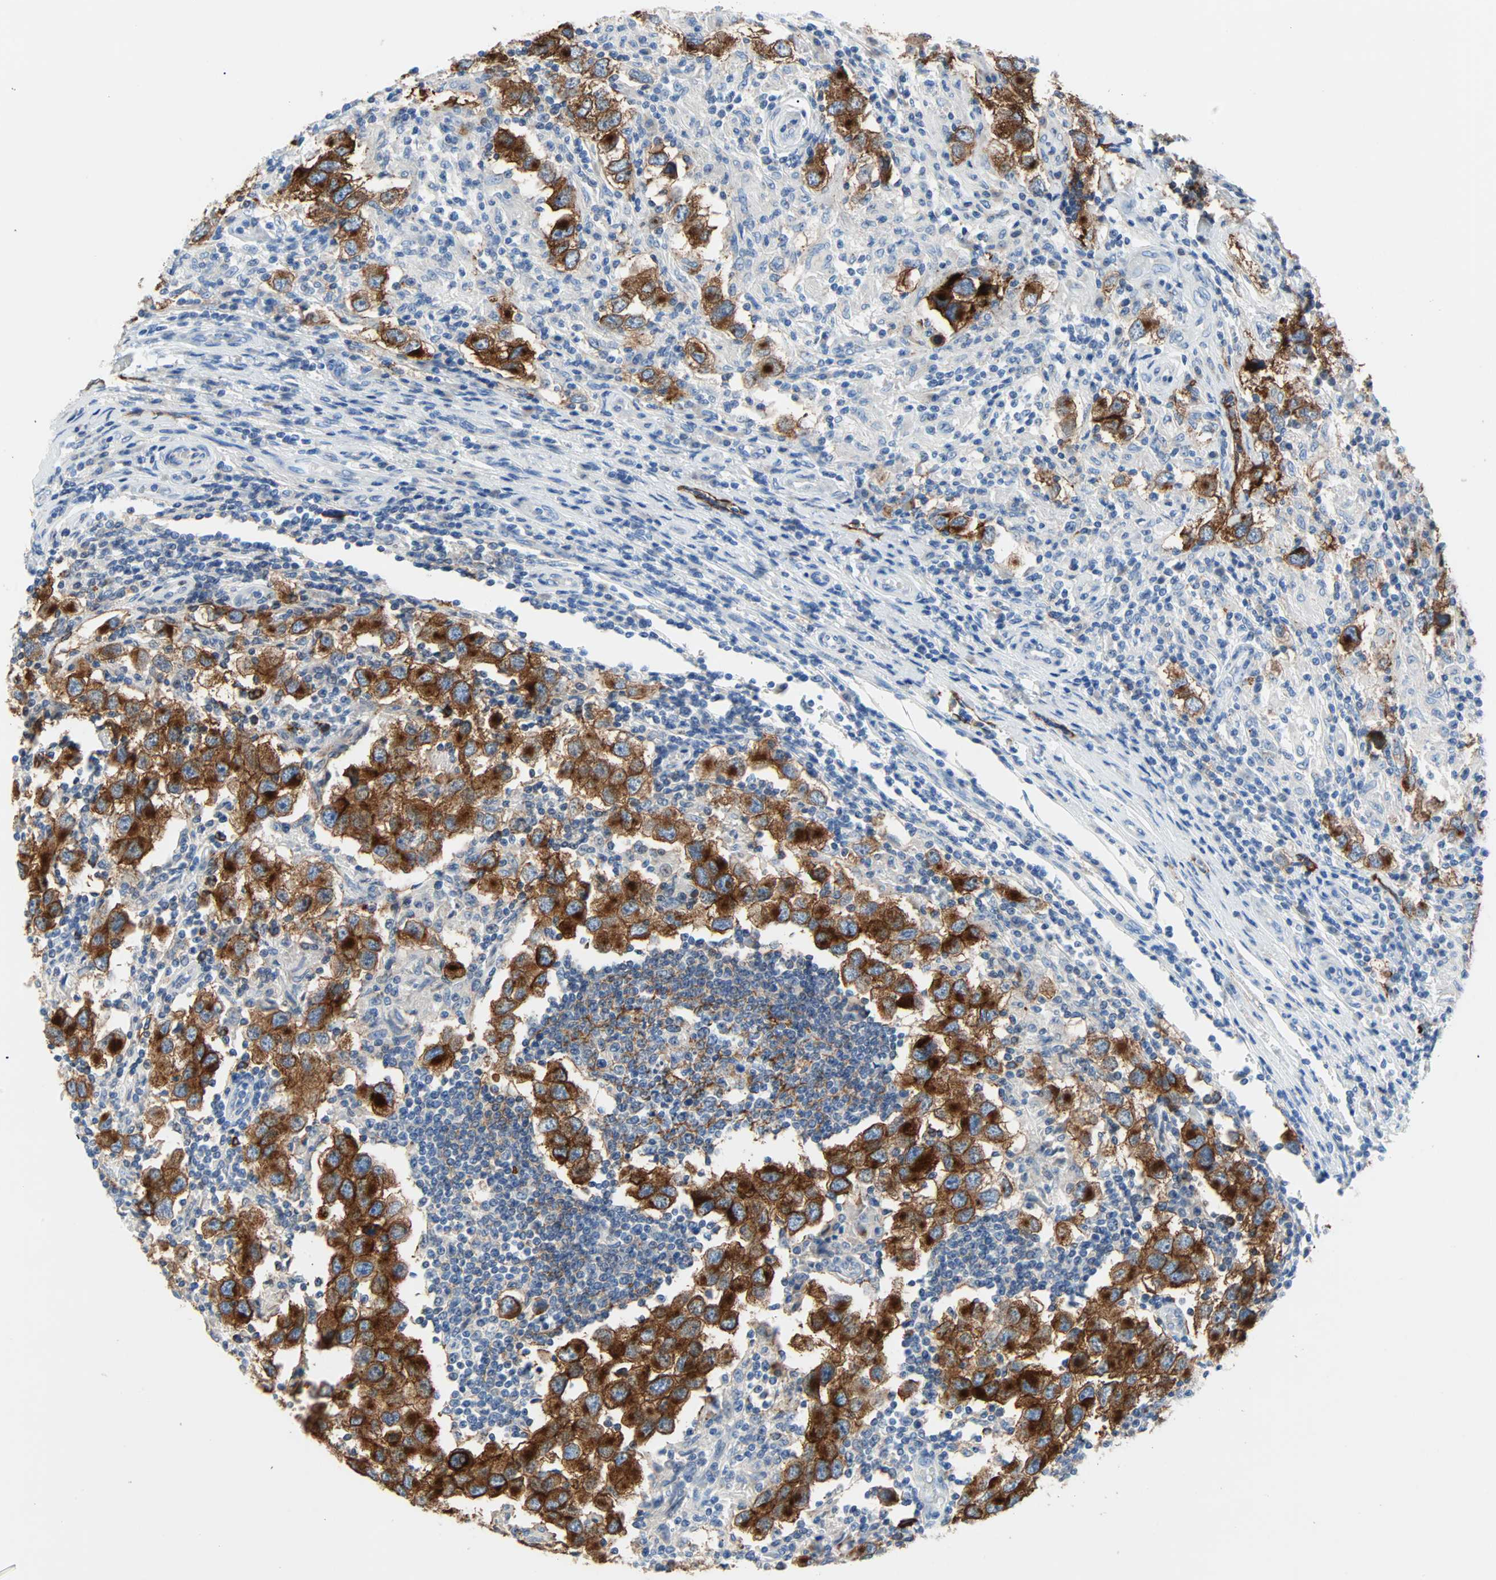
{"staining": {"intensity": "strong", "quantity": ">75%", "location": "cytoplasmic/membranous"}, "tissue": "testis cancer", "cell_type": "Tumor cells", "image_type": "cancer", "snomed": [{"axis": "morphology", "description": "Carcinoma, Embryonal, NOS"}, {"axis": "topography", "description": "Testis"}], "caption": "DAB (3,3'-diaminobenzidine) immunohistochemical staining of human testis cancer exhibits strong cytoplasmic/membranous protein expression in about >75% of tumor cells.", "gene": "PDPN", "patient": {"sex": "male", "age": 21}}